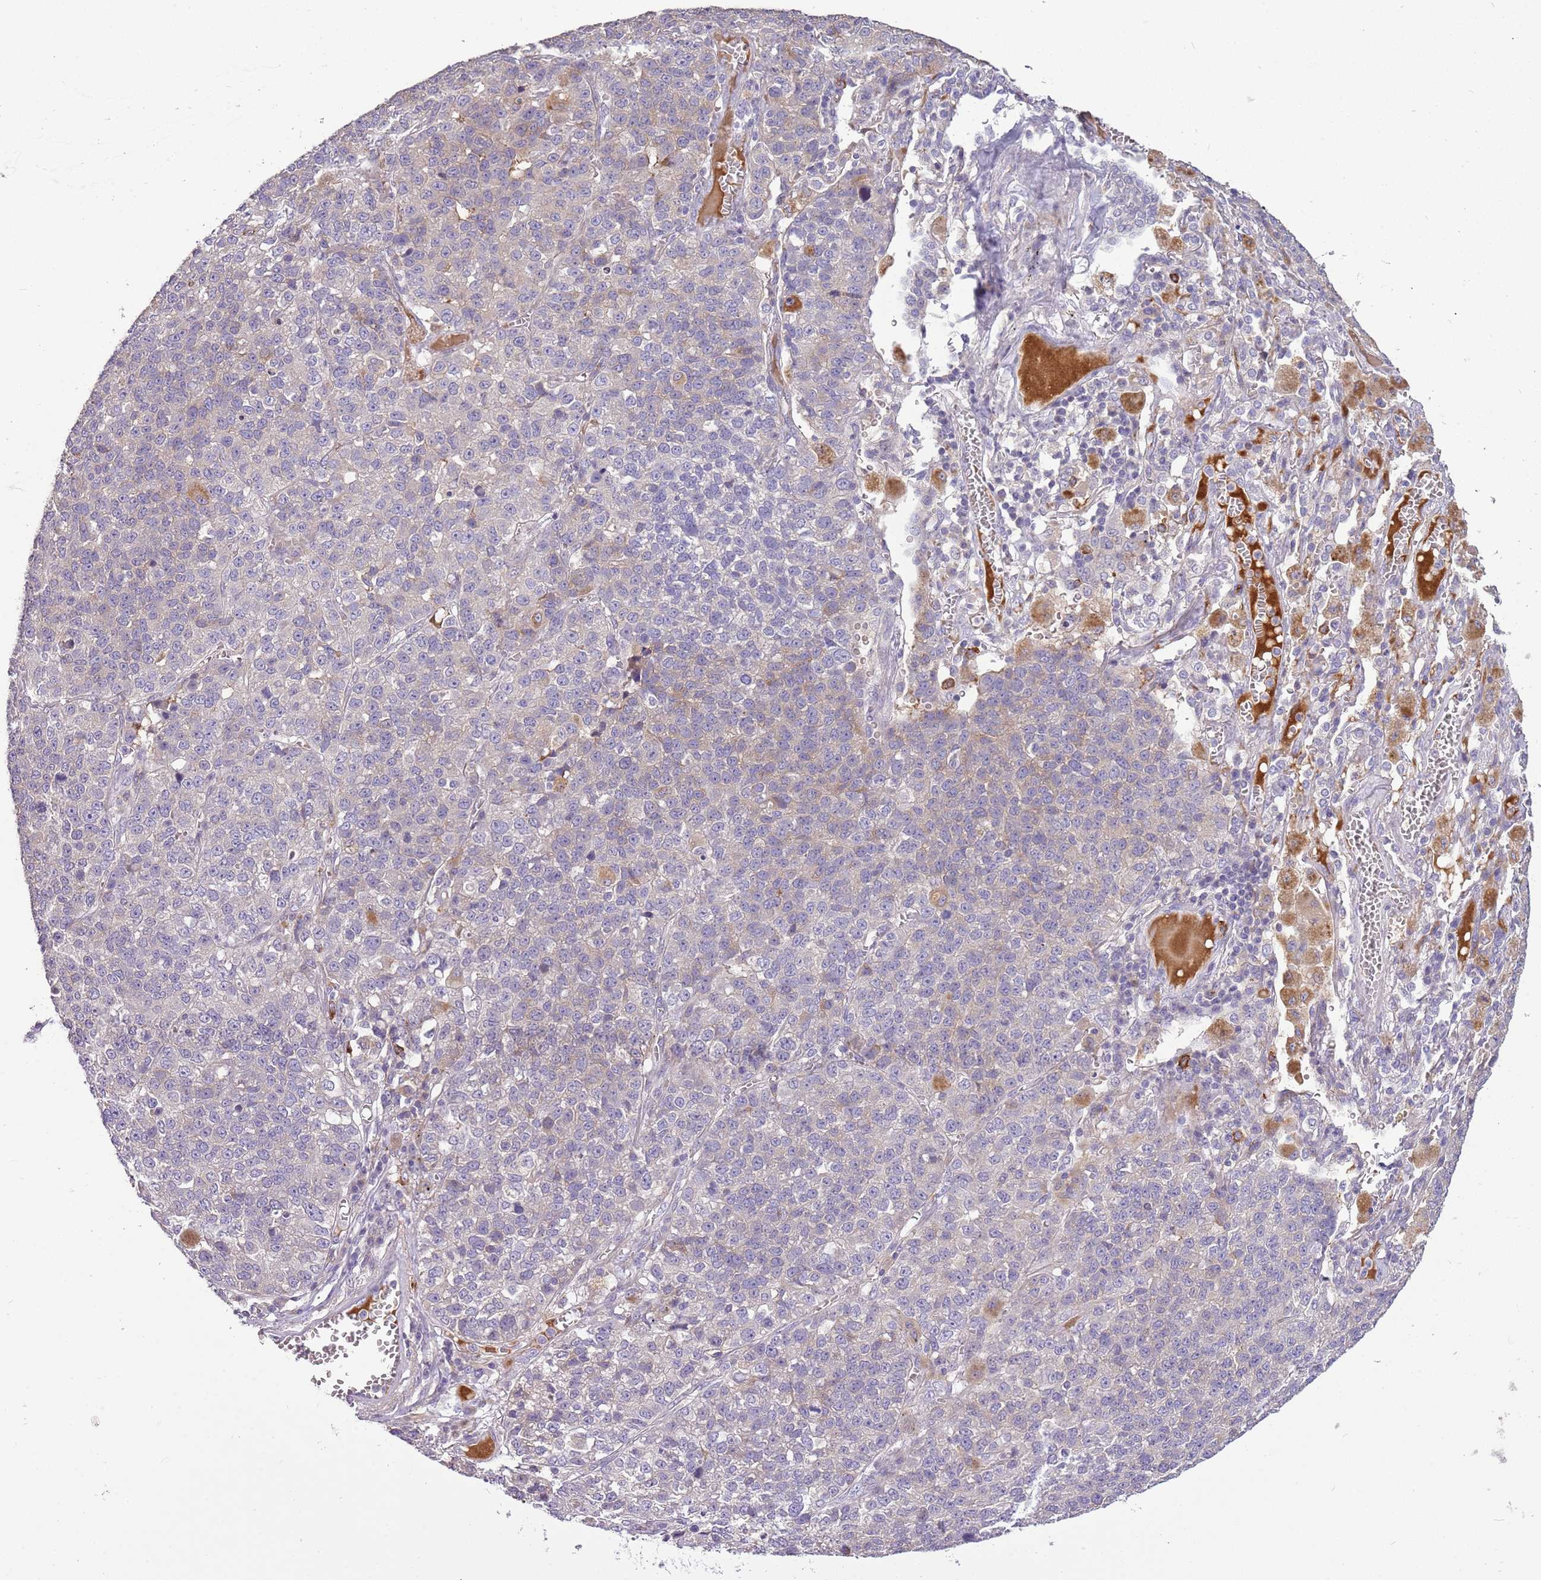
{"staining": {"intensity": "negative", "quantity": "none", "location": "none"}, "tissue": "lung cancer", "cell_type": "Tumor cells", "image_type": "cancer", "snomed": [{"axis": "morphology", "description": "Adenocarcinoma, NOS"}, {"axis": "topography", "description": "Lung"}], "caption": "Tumor cells show no significant expression in lung cancer (adenocarcinoma). (Brightfield microscopy of DAB immunohistochemistry at high magnification).", "gene": "SCAMP5", "patient": {"sex": "male", "age": 49}}